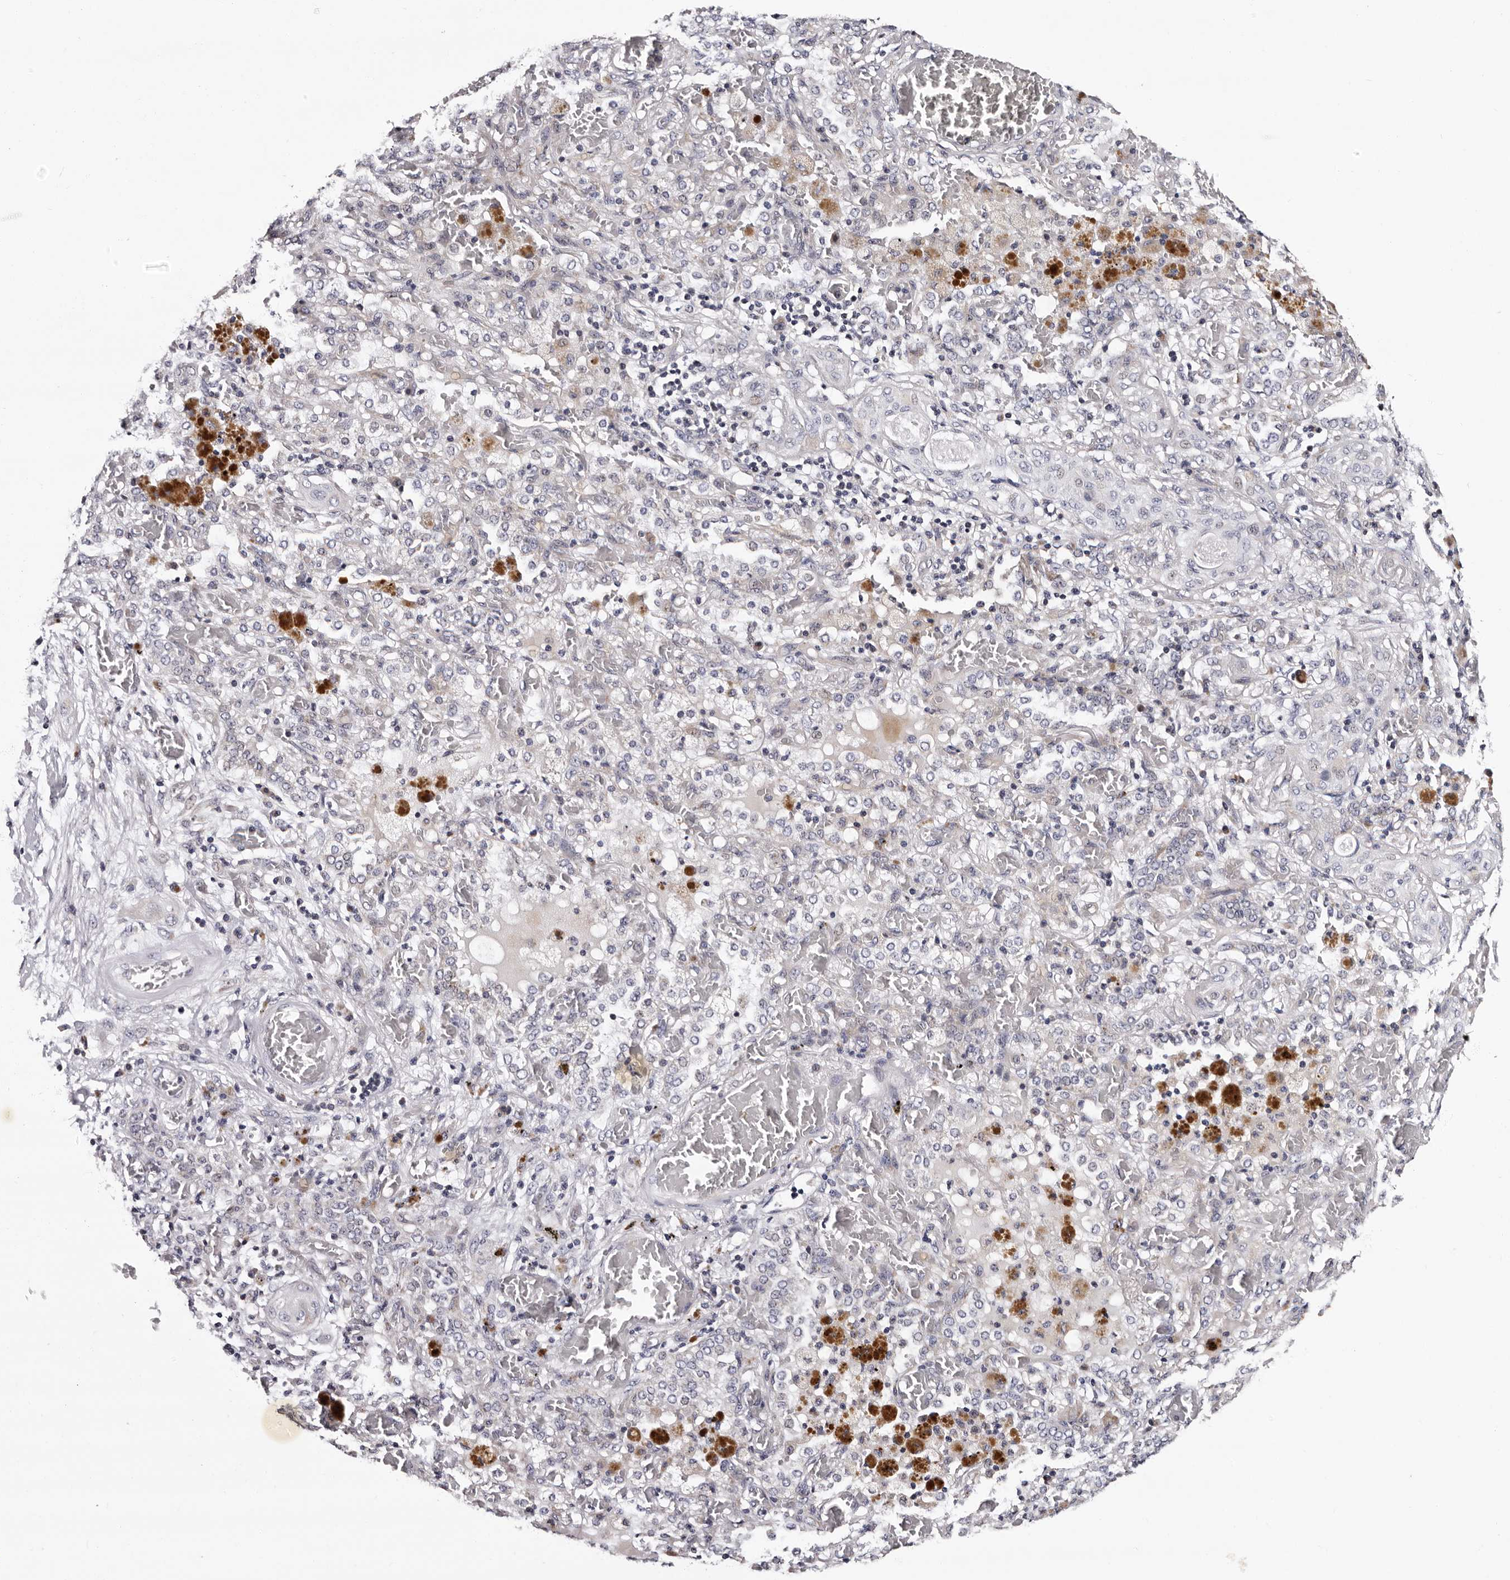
{"staining": {"intensity": "negative", "quantity": "none", "location": "none"}, "tissue": "lung cancer", "cell_type": "Tumor cells", "image_type": "cancer", "snomed": [{"axis": "morphology", "description": "Squamous cell carcinoma, NOS"}, {"axis": "topography", "description": "Lung"}], "caption": "Human lung squamous cell carcinoma stained for a protein using immunohistochemistry exhibits no staining in tumor cells.", "gene": "TAF4B", "patient": {"sex": "female", "age": 47}}